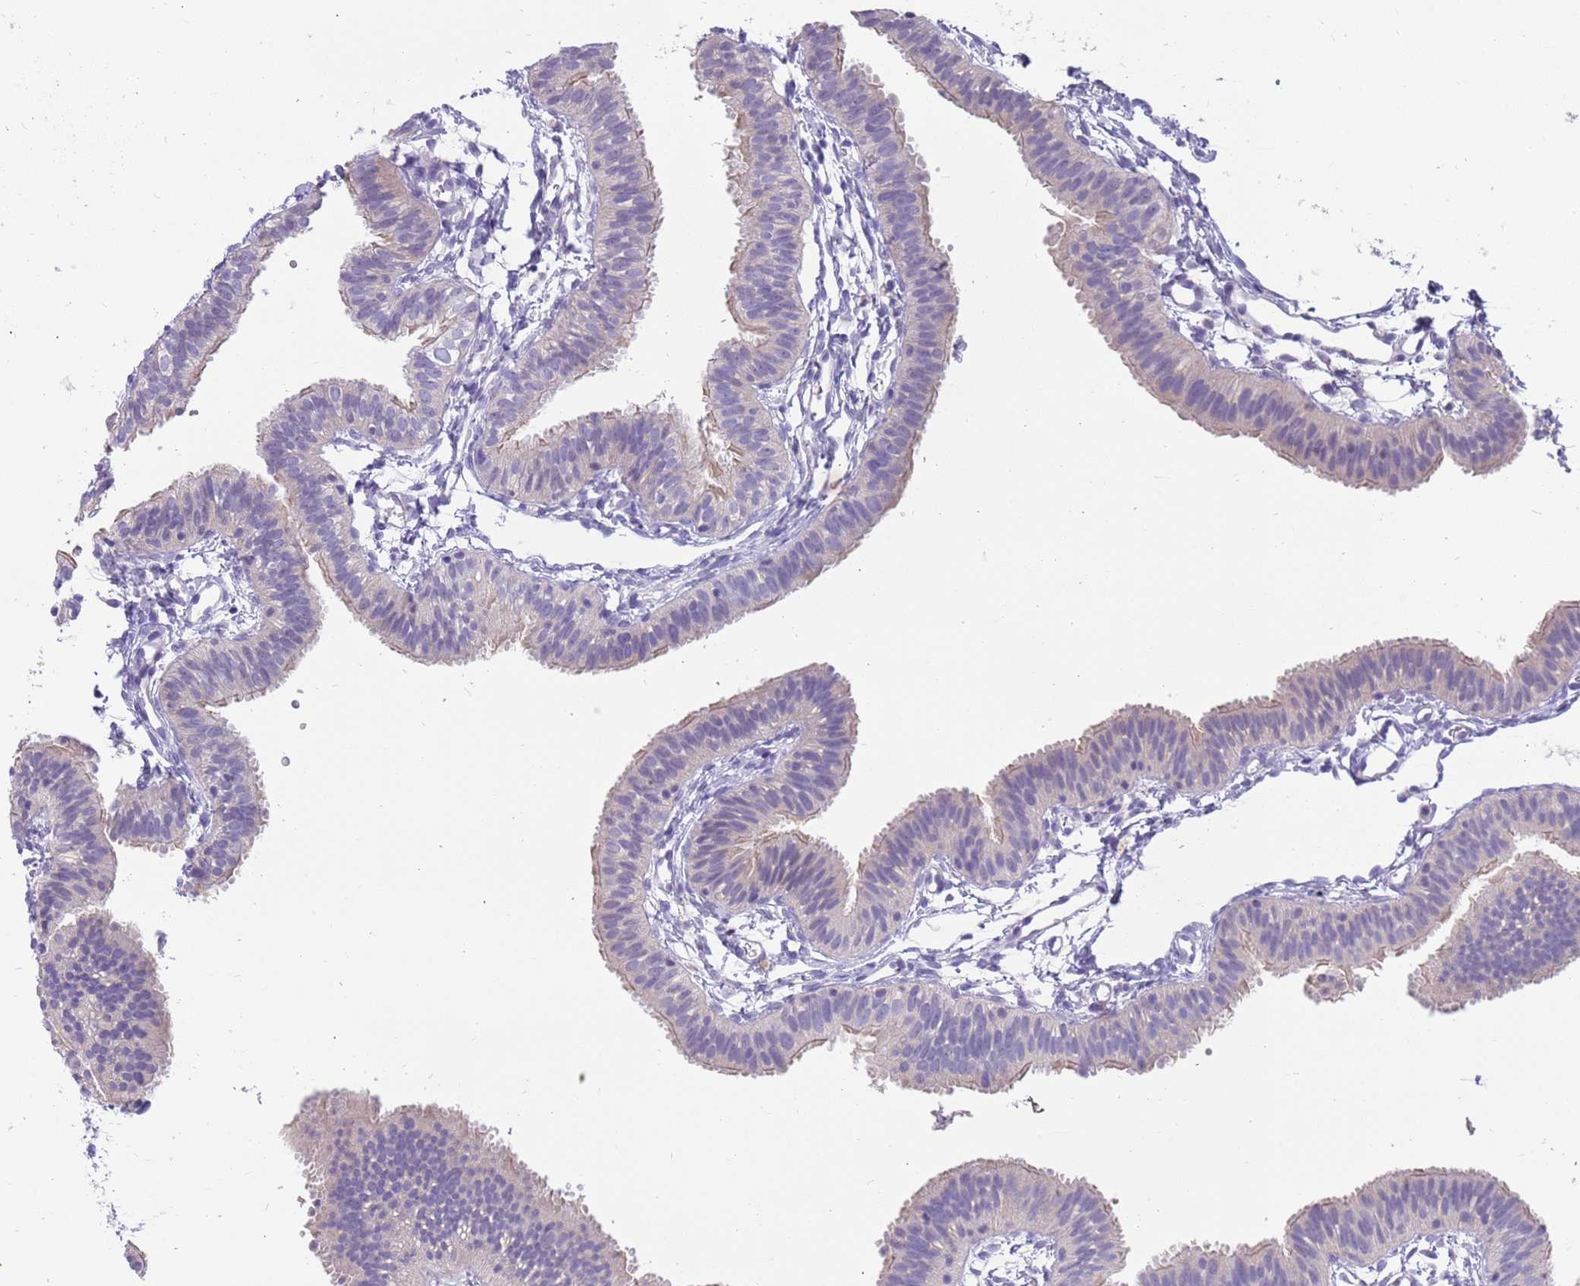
{"staining": {"intensity": "weak", "quantity": "<25%", "location": "cytoplasmic/membranous"}, "tissue": "fallopian tube", "cell_type": "Glandular cells", "image_type": "normal", "snomed": [{"axis": "morphology", "description": "Normal tissue, NOS"}, {"axis": "topography", "description": "Fallopian tube"}], "caption": "High power microscopy histopathology image of an immunohistochemistry photomicrograph of normal fallopian tube, revealing no significant staining in glandular cells. (IHC, brightfield microscopy, high magnification).", "gene": "RHCG", "patient": {"sex": "female", "age": 35}}